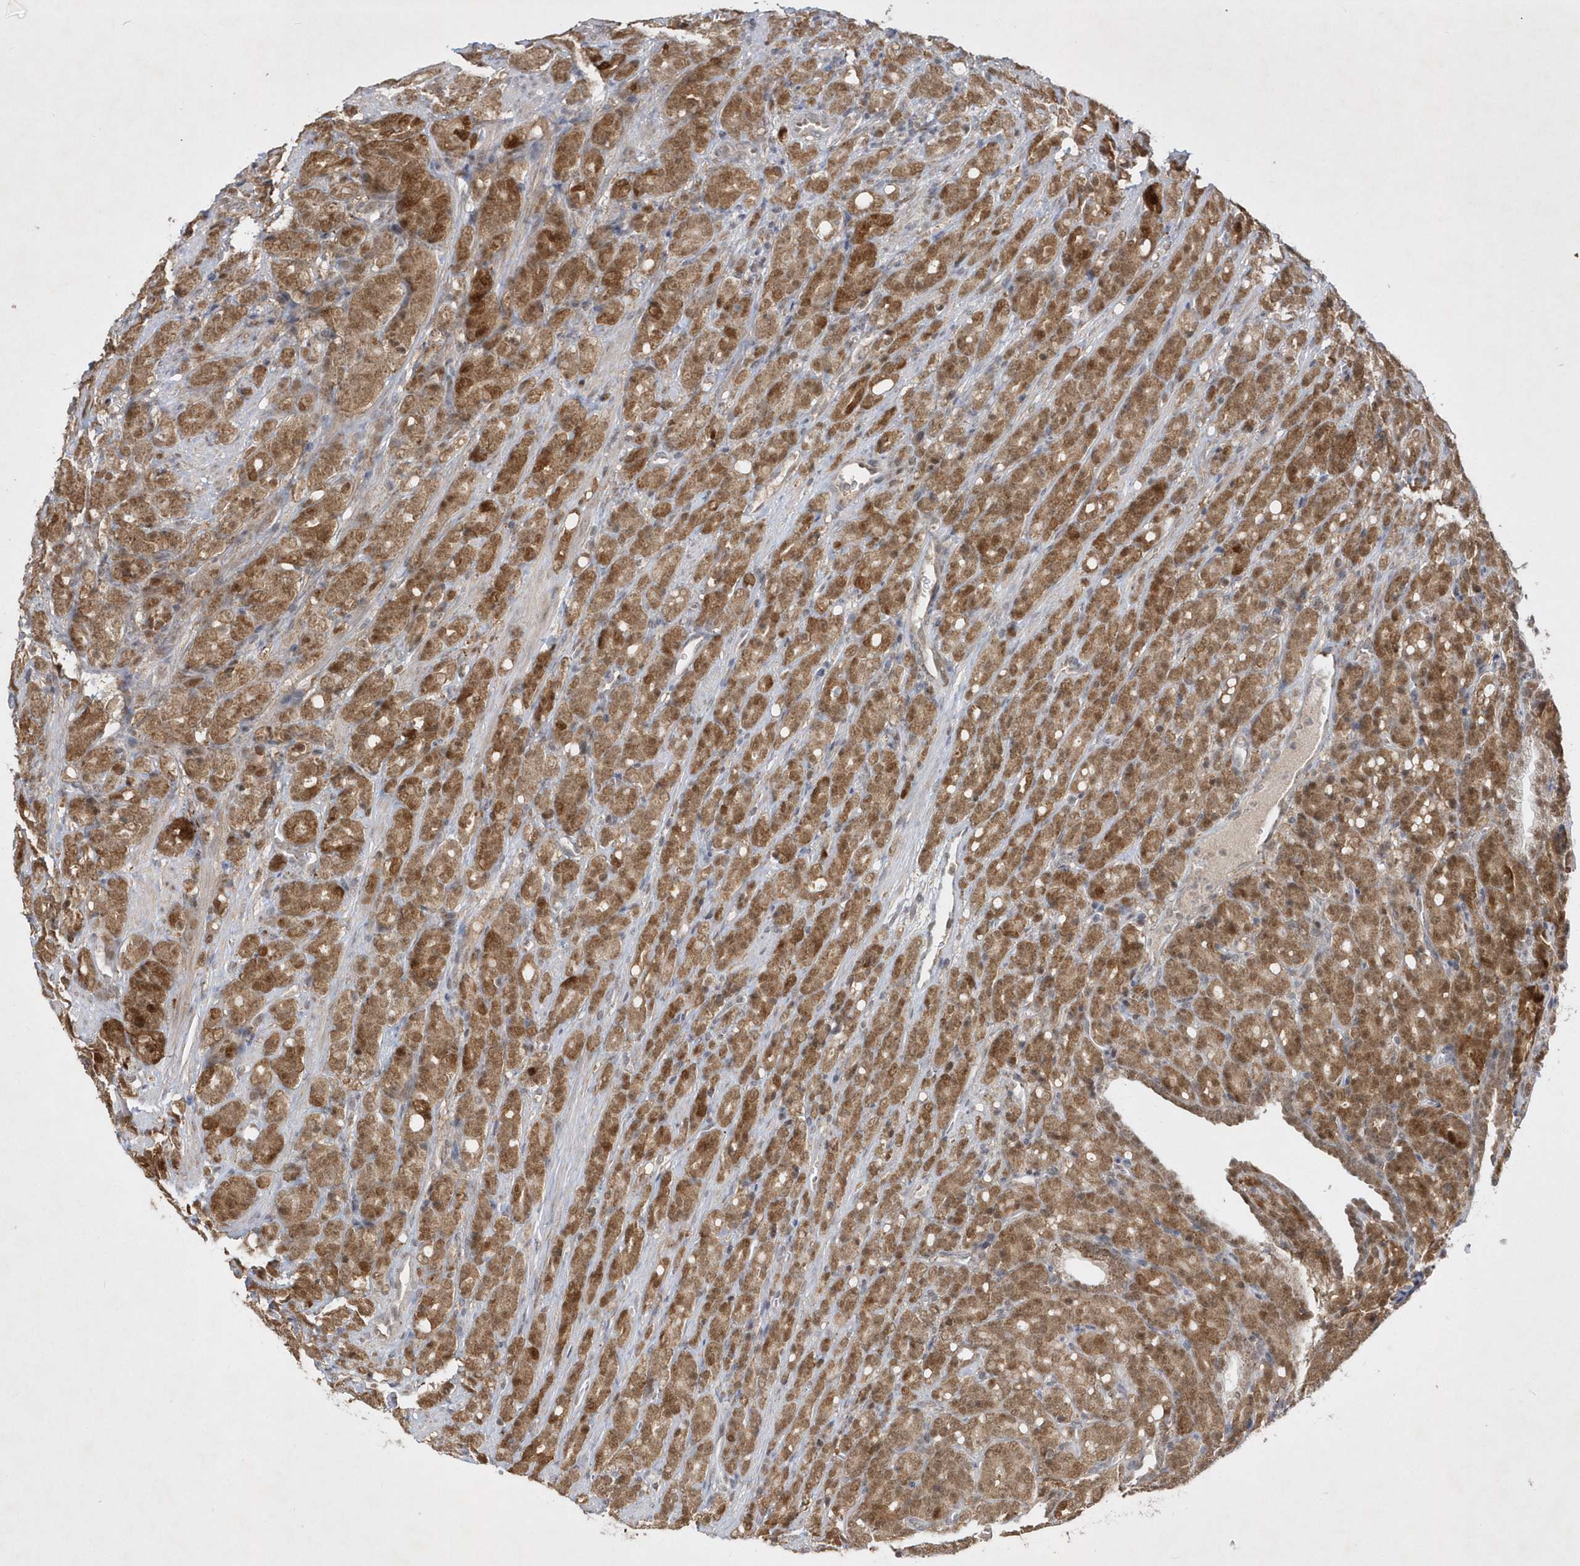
{"staining": {"intensity": "moderate", "quantity": ">75%", "location": "cytoplasmic/membranous"}, "tissue": "prostate cancer", "cell_type": "Tumor cells", "image_type": "cancer", "snomed": [{"axis": "morphology", "description": "Adenocarcinoma, High grade"}, {"axis": "topography", "description": "Prostate"}], "caption": "Protein expression analysis of human high-grade adenocarcinoma (prostate) reveals moderate cytoplasmic/membranous expression in approximately >75% of tumor cells. (DAB (3,3'-diaminobenzidine) IHC with brightfield microscopy, high magnification).", "gene": "CPSF3", "patient": {"sex": "male", "age": 62}}